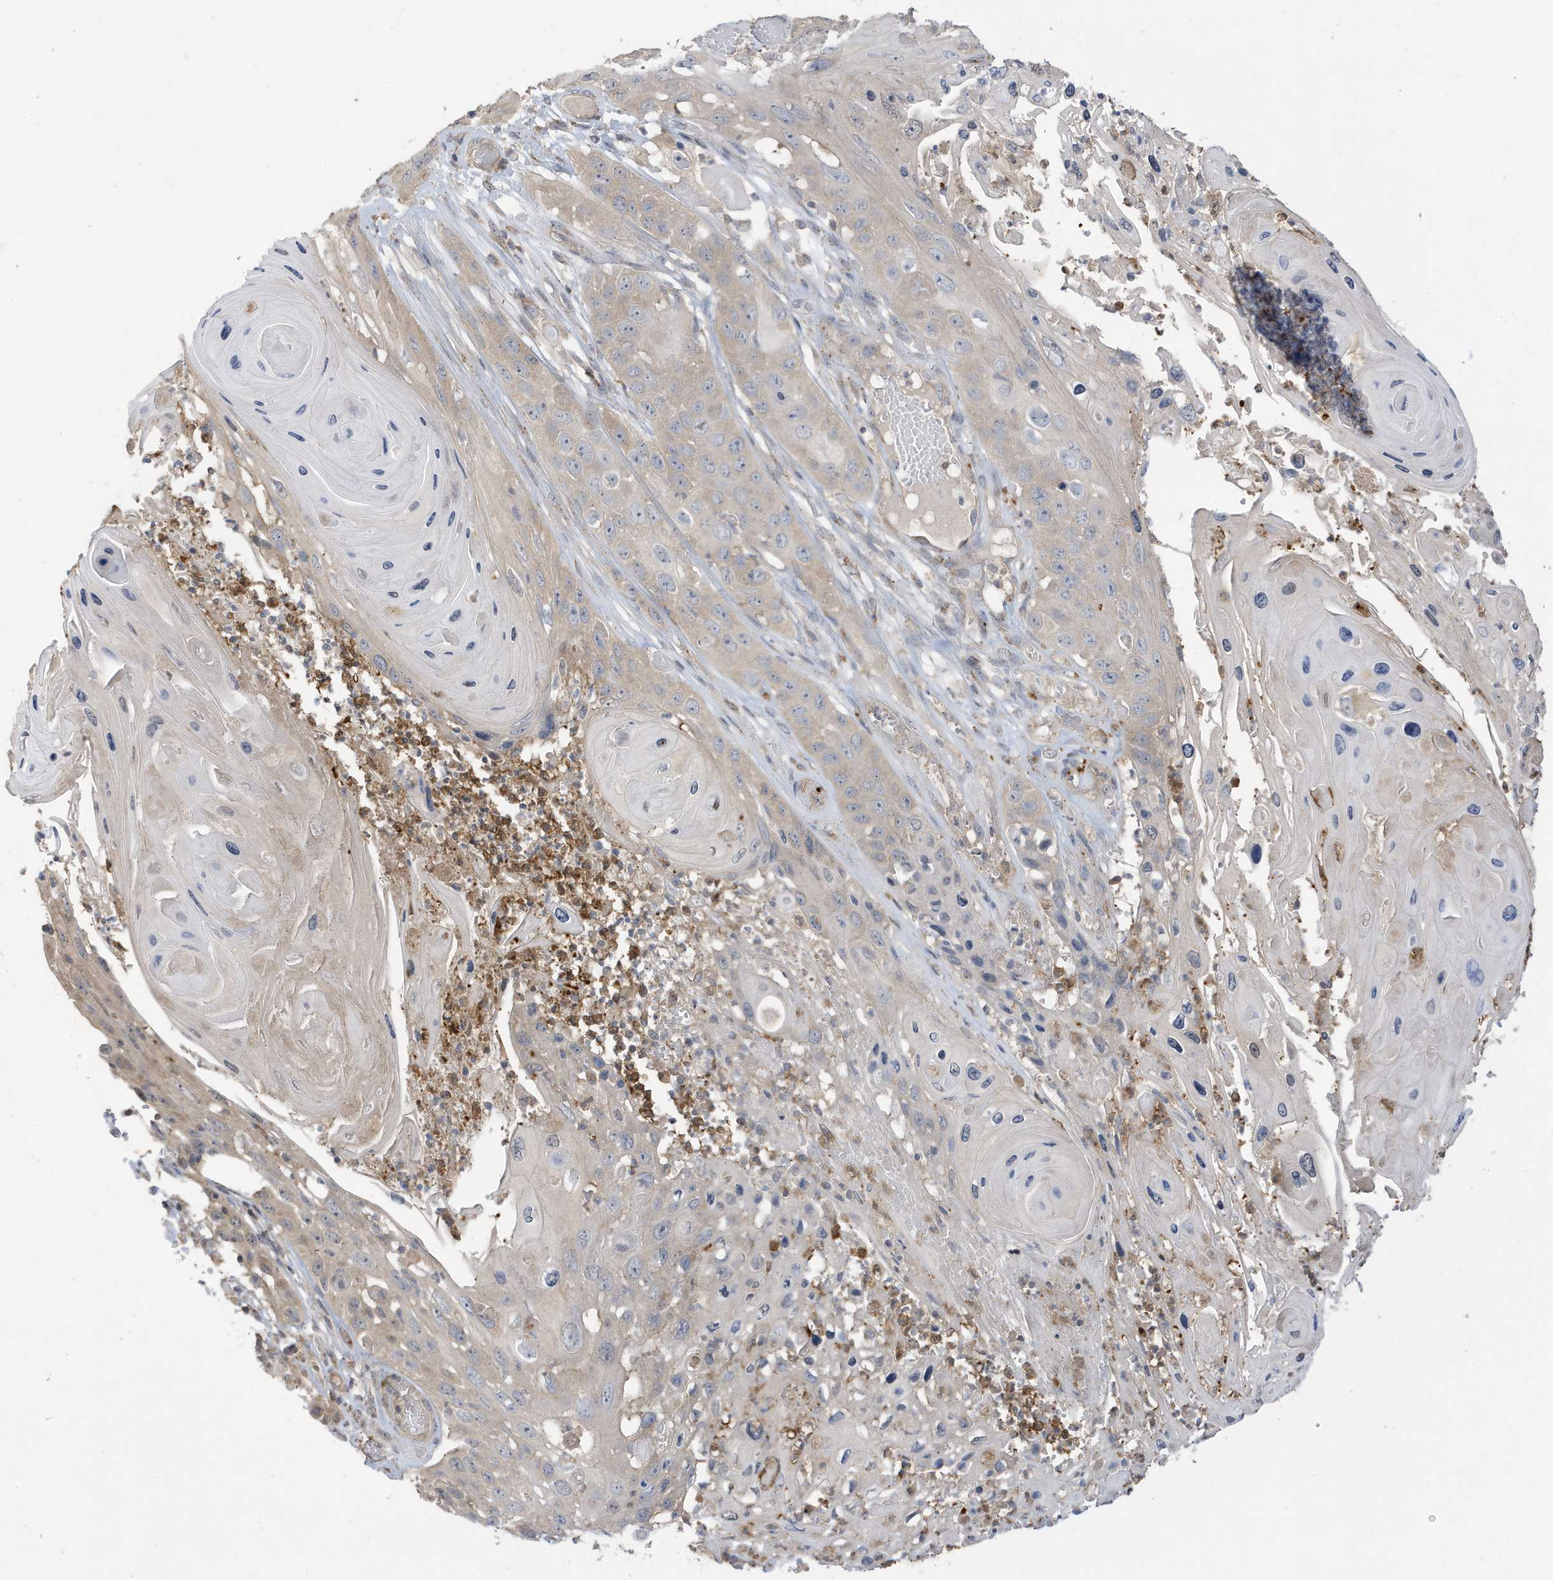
{"staining": {"intensity": "weak", "quantity": "25%-75%", "location": "cytoplasmic/membranous"}, "tissue": "skin cancer", "cell_type": "Tumor cells", "image_type": "cancer", "snomed": [{"axis": "morphology", "description": "Squamous cell carcinoma, NOS"}, {"axis": "topography", "description": "Skin"}], "caption": "High-magnification brightfield microscopy of skin squamous cell carcinoma stained with DAB (3,3'-diaminobenzidine) (brown) and counterstained with hematoxylin (blue). tumor cells exhibit weak cytoplasmic/membranous expression is seen in about25%-75% of cells. The staining was performed using DAB (3,3'-diaminobenzidine), with brown indicating positive protein expression. Nuclei are stained blue with hematoxylin.", "gene": "TAB3", "patient": {"sex": "male", "age": 55}}